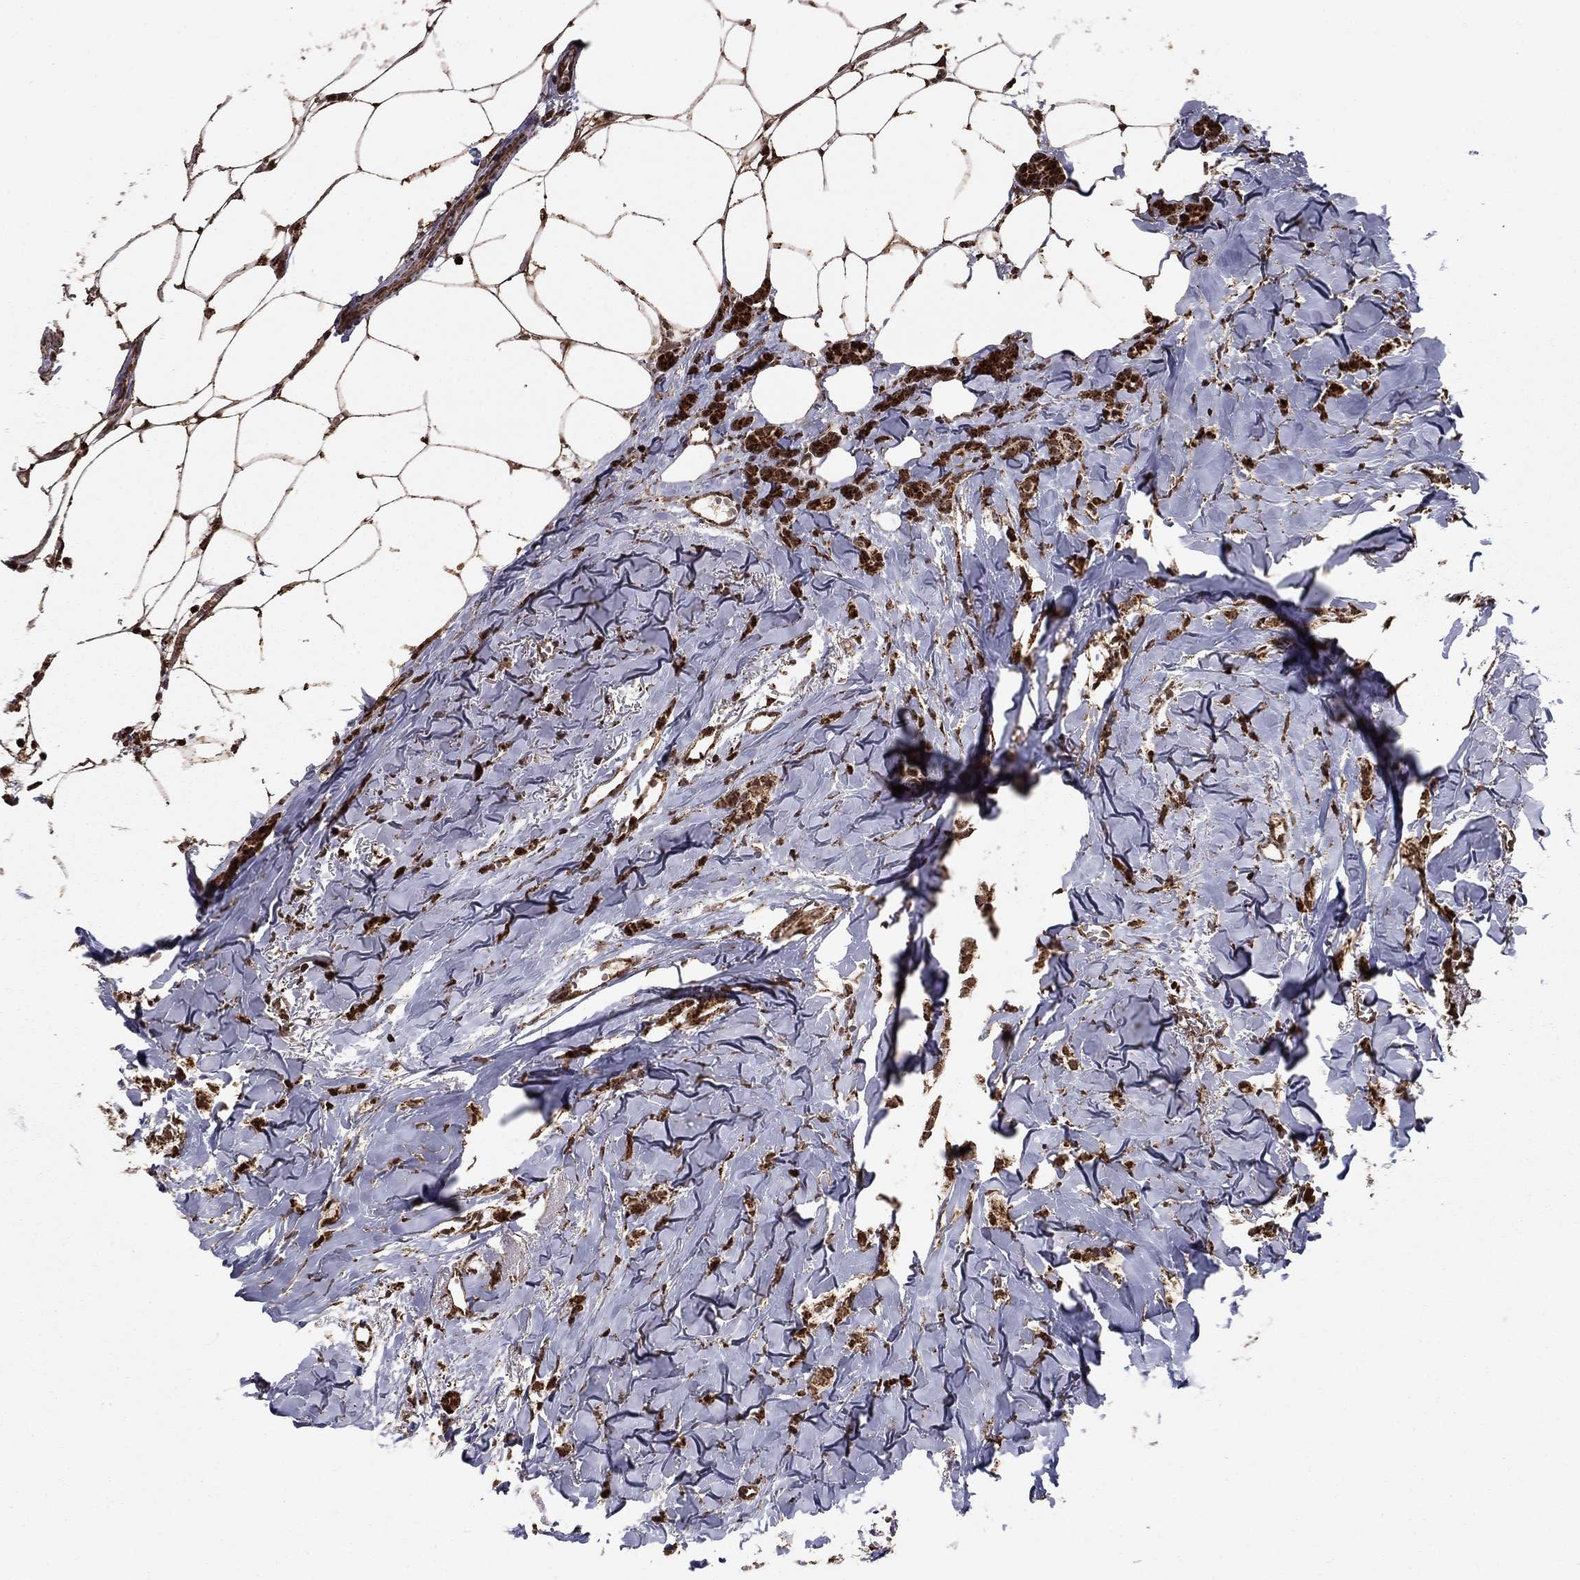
{"staining": {"intensity": "strong", "quantity": "25%-75%", "location": "cytoplasmic/membranous"}, "tissue": "breast cancer", "cell_type": "Tumor cells", "image_type": "cancer", "snomed": [{"axis": "morphology", "description": "Duct carcinoma"}, {"axis": "topography", "description": "Breast"}], "caption": "Immunohistochemical staining of breast cancer shows strong cytoplasmic/membranous protein expression in approximately 25%-75% of tumor cells.", "gene": "ACOT13", "patient": {"sex": "female", "age": 85}}